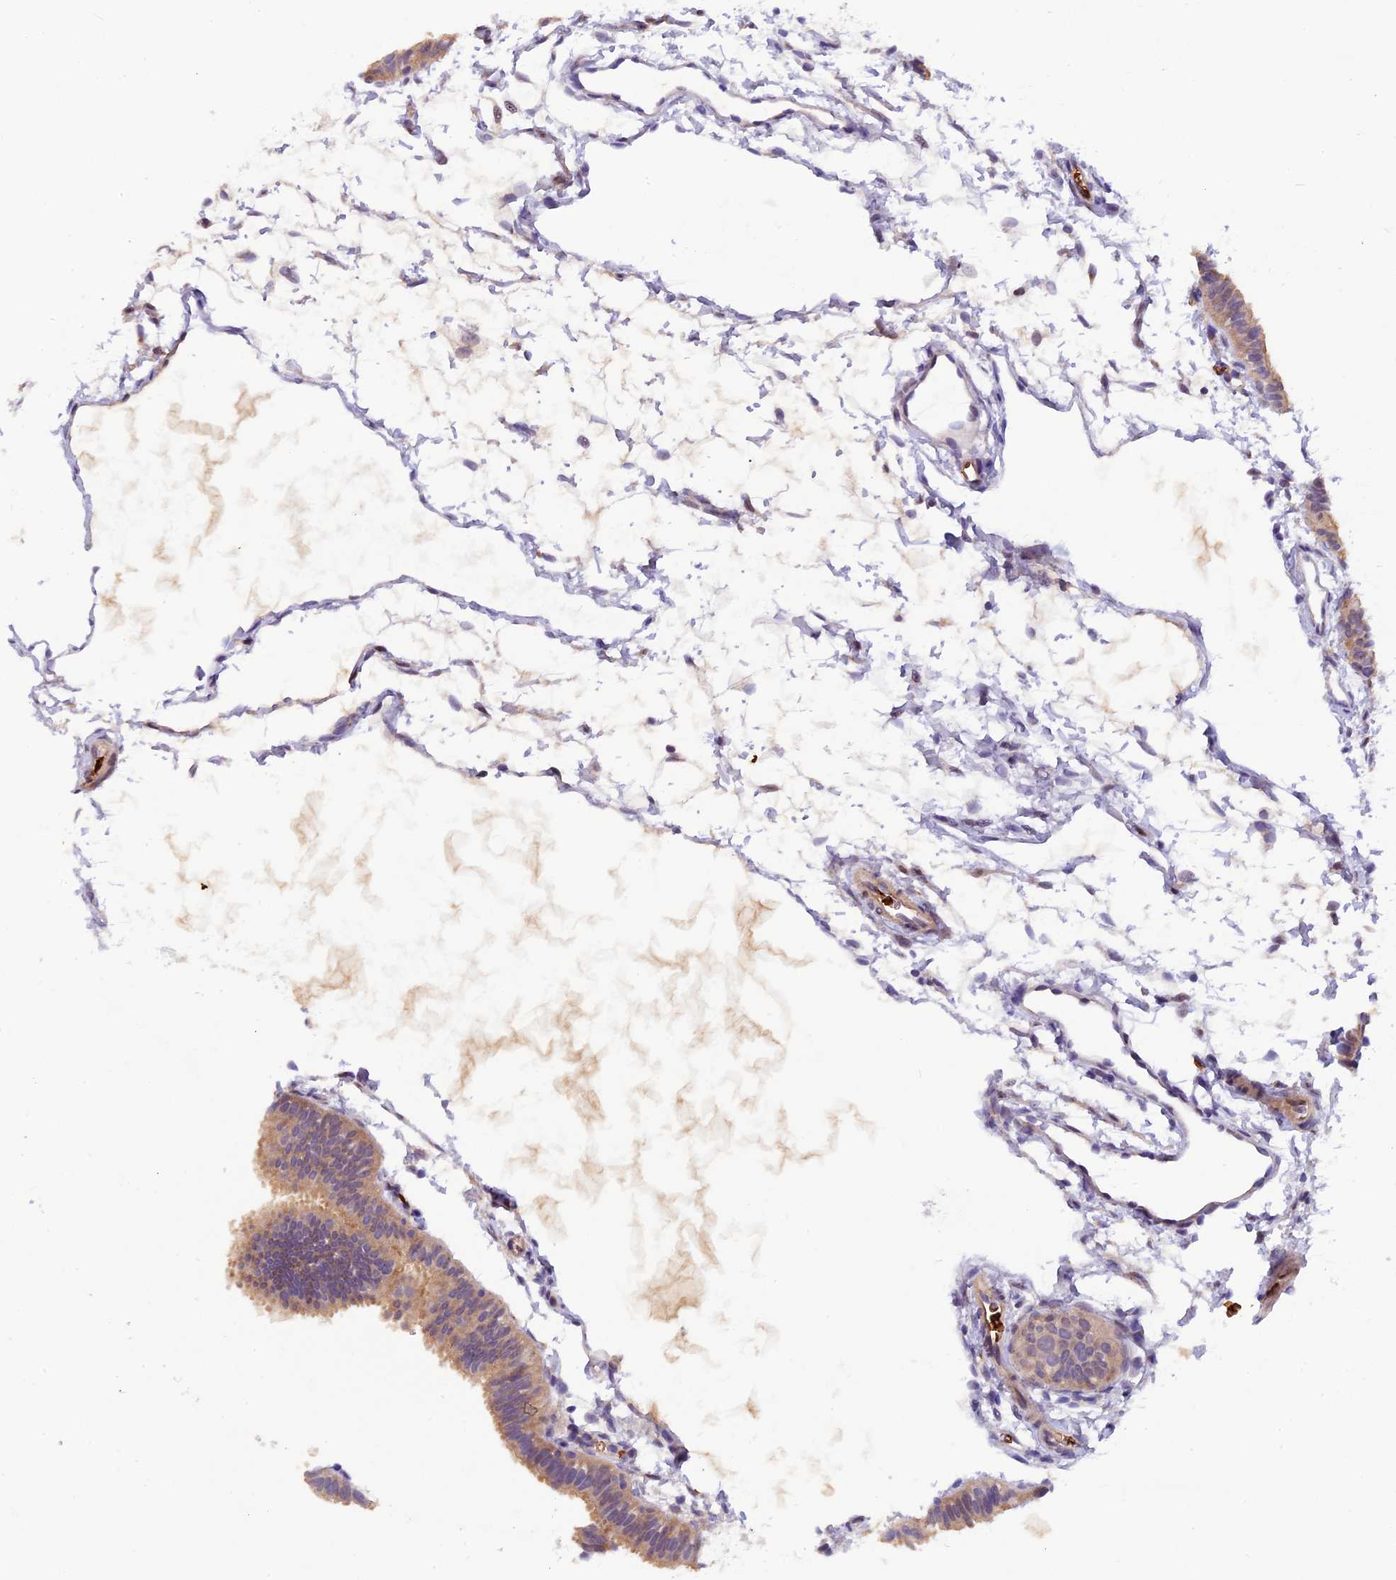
{"staining": {"intensity": "moderate", "quantity": ">75%", "location": "cytoplasmic/membranous"}, "tissue": "fallopian tube", "cell_type": "Glandular cells", "image_type": "normal", "snomed": [{"axis": "morphology", "description": "Normal tissue, NOS"}, {"axis": "topography", "description": "Fallopian tube"}], "caption": "Glandular cells exhibit medium levels of moderate cytoplasmic/membranous staining in approximately >75% of cells in normal fallopian tube.", "gene": "CCDC9B", "patient": {"sex": "female", "age": 35}}